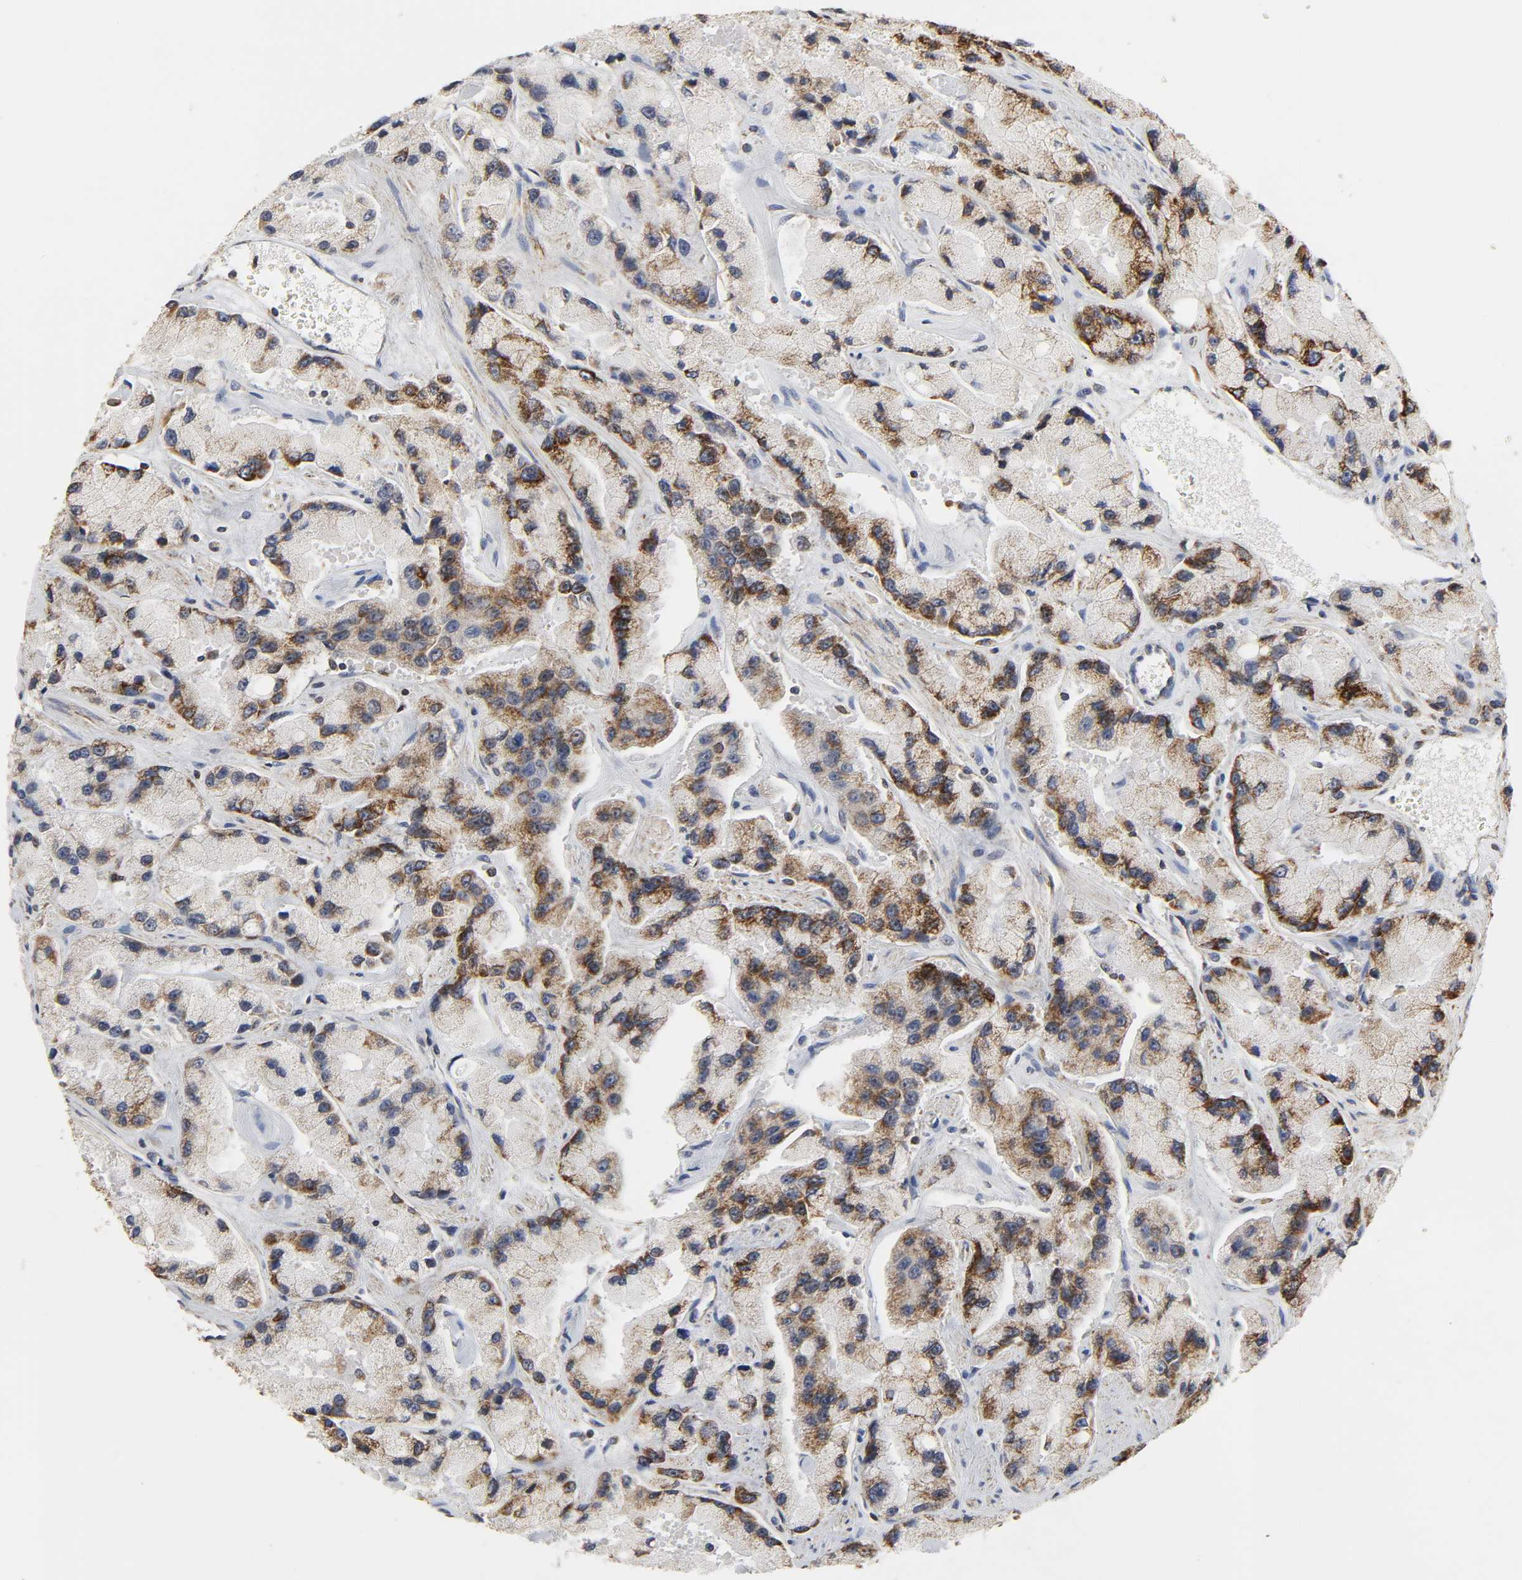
{"staining": {"intensity": "strong", "quantity": ">75%", "location": "cytoplasmic/membranous"}, "tissue": "prostate cancer", "cell_type": "Tumor cells", "image_type": "cancer", "snomed": [{"axis": "morphology", "description": "Adenocarcinoma, High grade"}, {"axis": "topography", "description": "Prostate"}], "caption": "IHC micrograph of neoplastic tissue: prostate cancer stained using IHC displays high levels of strong protein expression localized specifically in the cytoplasmic/membranous of tumor cells, appearing as a cytoplasmic/membranous brown color.", "gene": "COX6B1", "patient": {"sex": "male", "age": 58}}